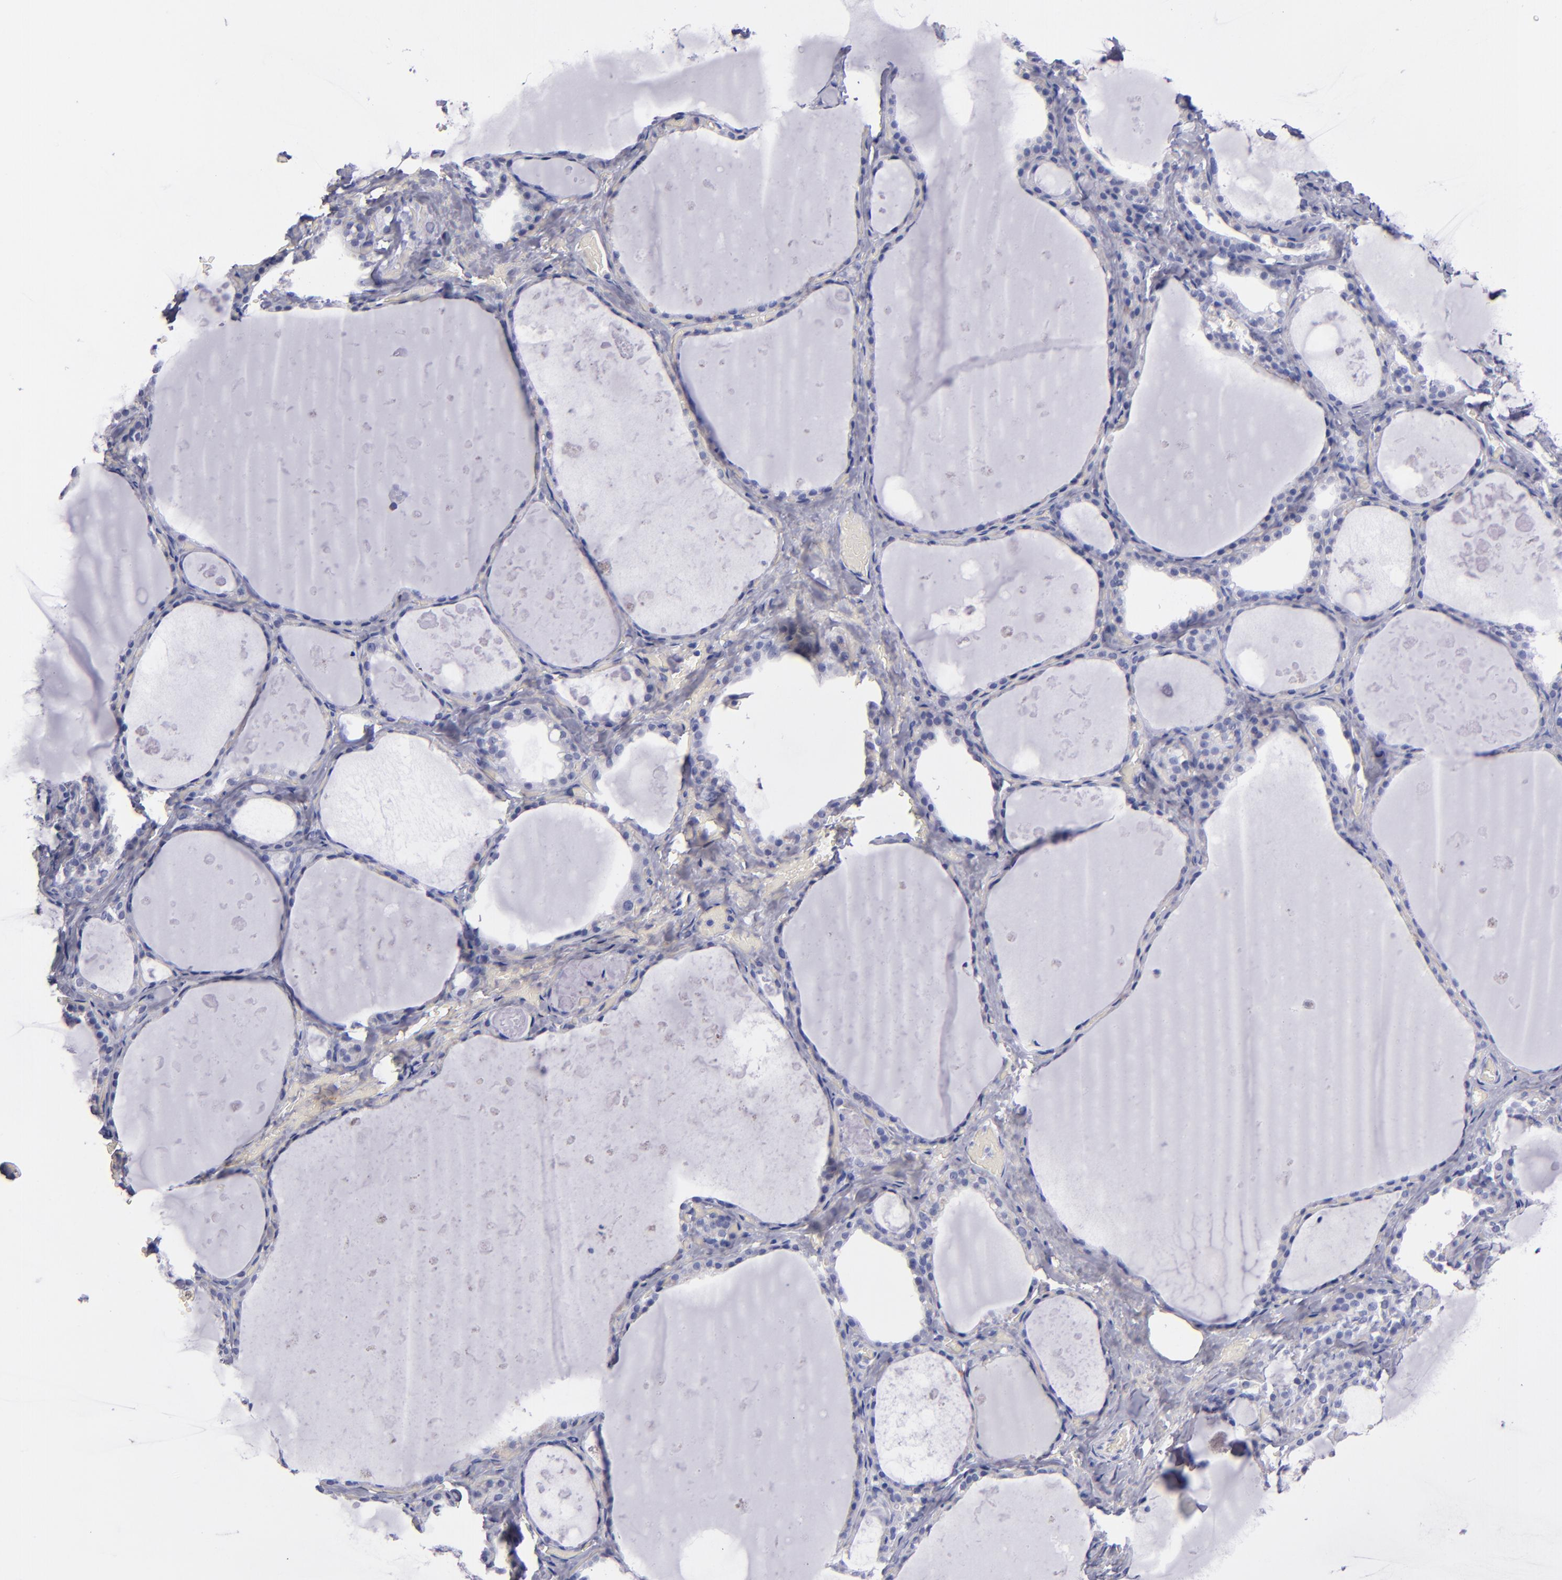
{"staining": {"intensity": "negative", "quantity": "none", "location": "none"}, "tissue": "thyroid gland", "cell_type": "Glandular cells", "image_type": "normal", "snomed": [{"axis": "morphology", "description": "Normal tissue, NOS"}, {"axis": "topography", "description": "Thyroid gland"}], "caption": "Protein analysis of unremarkable thyroid gland demonstrates no significant staining in glandular cells. (DAB (3,3'-diaminobenzidine) IHC with hematoxylin counter stain).", "gene": "HNF1B", "patient": {"sex": "male", "age": 61}}